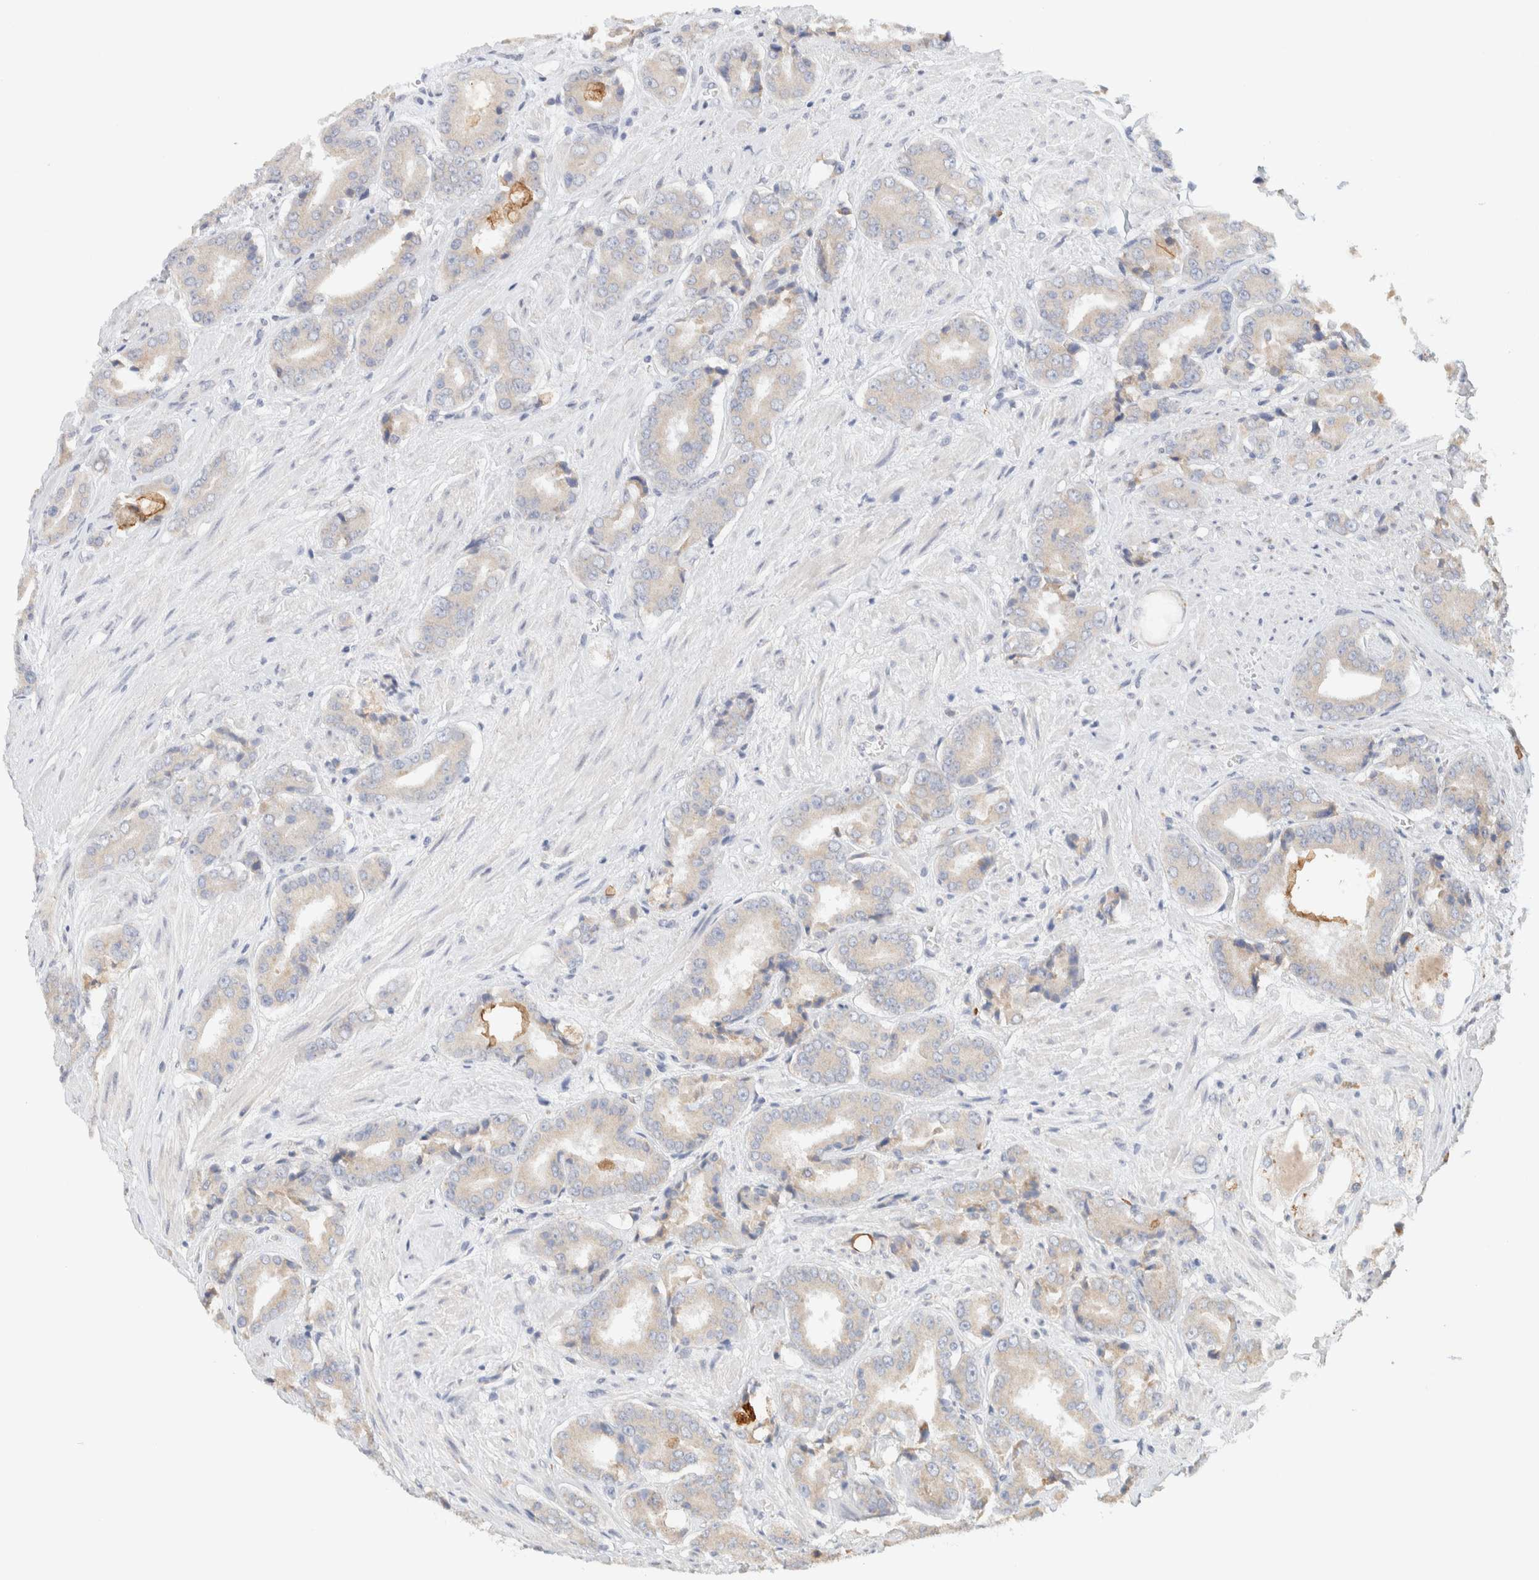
{"staining": {"intensity": "weak", "quantity": "25%-75%", "location": "cytoplasmic/membranous"}, "tissue": "prostate cancer", "cell_type": "Tumor cells", "image_type": "cancer", "snomed": [{"axis": "morphology", "description": "Adenocarcinoma, High grade"}, {"axis": "topography", "description": "Prostate"}], "caption": "Adenocarcinoma (high-grade) (prostate) tissue demonstrates weak cytoplasmic/membranous staining in about 25%-75% of tumor cells, visualized by immunohistochemistry.", "gene": "TTC3", "patient": {"sex": "male", "age": 71}}